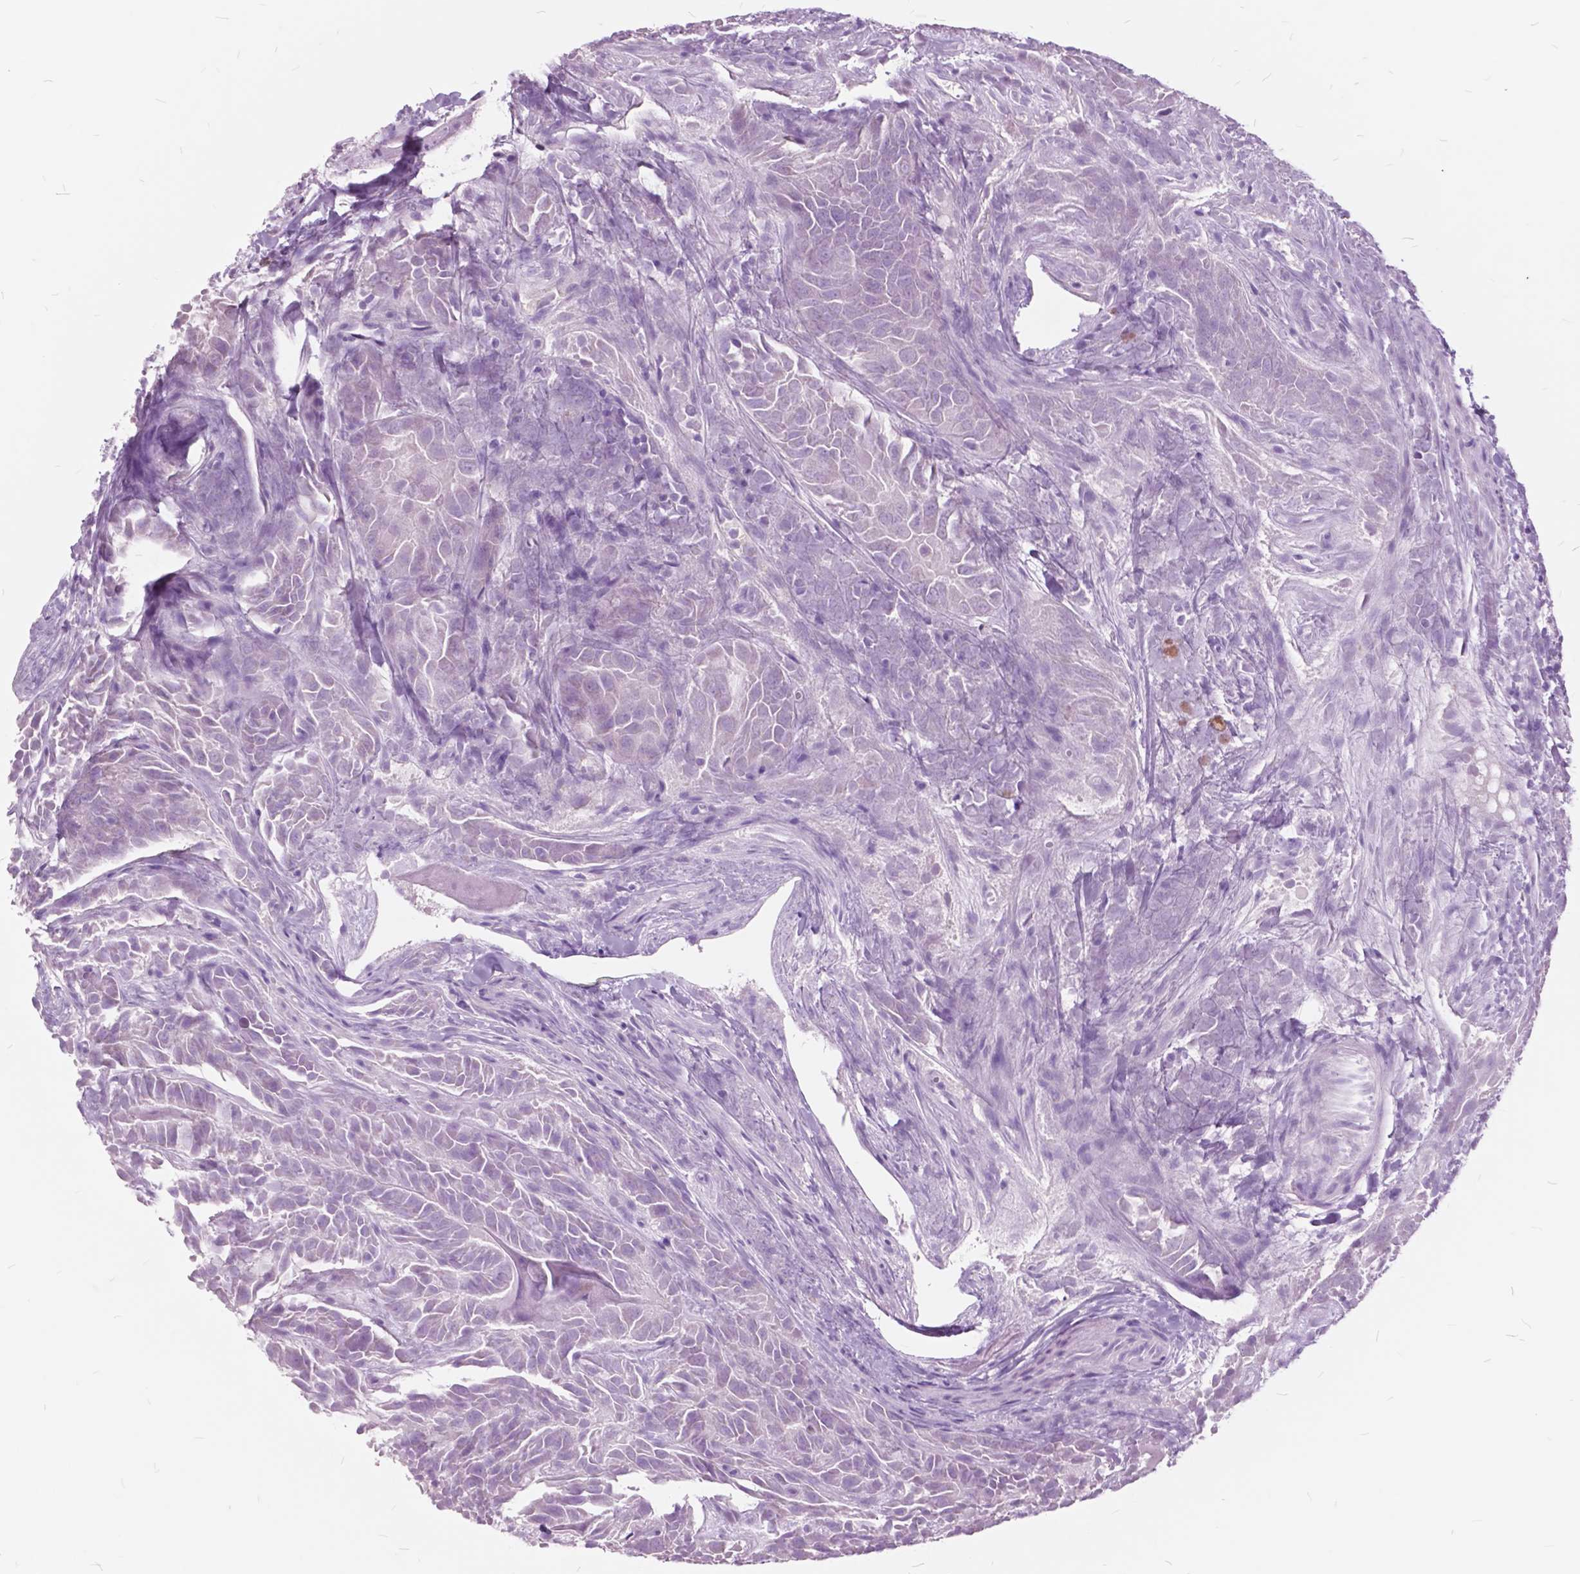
{"staining": {"intensity": "negative", "quantity": "none", "location": "none"}, "tissue": "thyroid cancer", "cell_type": "Tumor cells", "image_type": "cancer", "snomed": [{"axis": "morphology", "description": "Papillary adenocarcinoma, NOS"}, {"axis": "topography", "description": "Thyroid gland"}], "caption": "Histopathology image shows no protein staining in tumor cells of thyroid cancer (papillary adenocarcinoma) tissue.", "gene": "GDF9", "patient": {"sex": "female", "age": 37}}